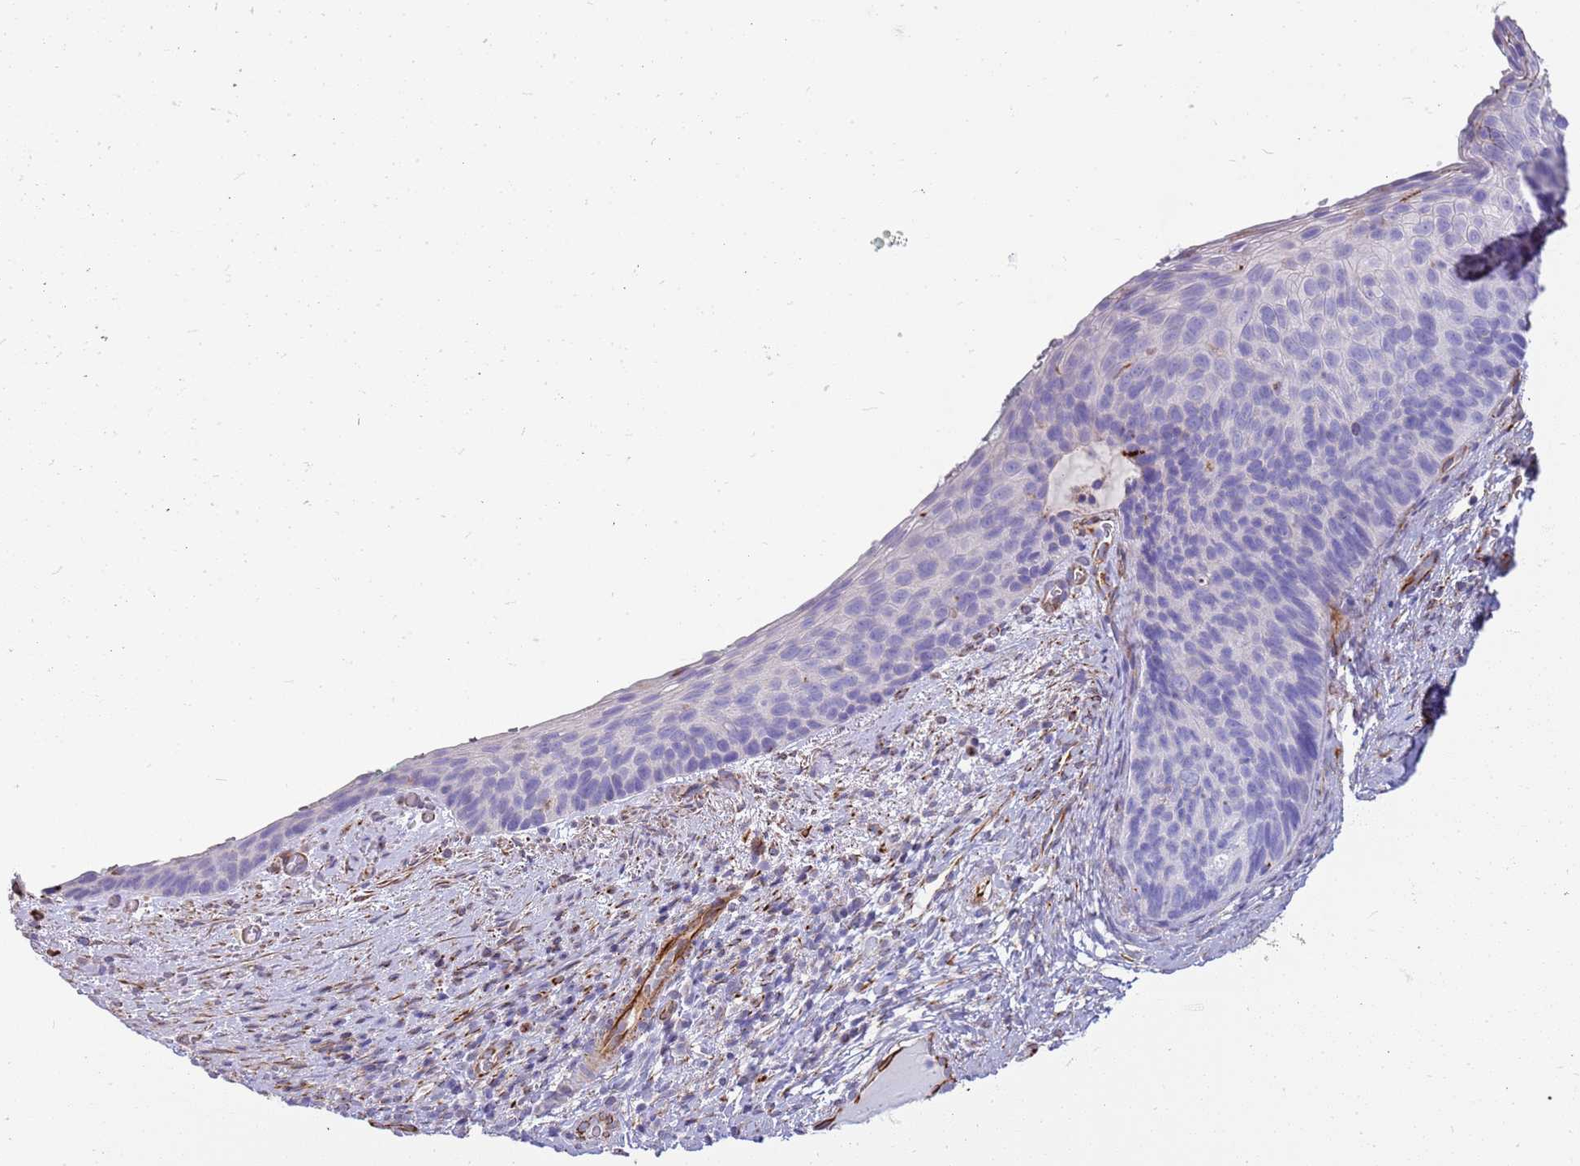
{"staining": {"intensity": "negative", "quantity": "none", "location": "none"}, "tissue": "cervical cancer", "cell_type": "Tumor cells", "image_type": "cancer", "snomed": [{"axis": "morphology", "description": "Squamous cell carcinoma, NOS"}, {"axis": "topography", "description": "Cervix"}], "caption": "Cervical cancer (squamous cell carcinoma) was stained to show a protein in brown. There is no significant staining in tumor cells.", "gene": "ZDHHC1", "patient": {"sex": "female", "age": 80}}